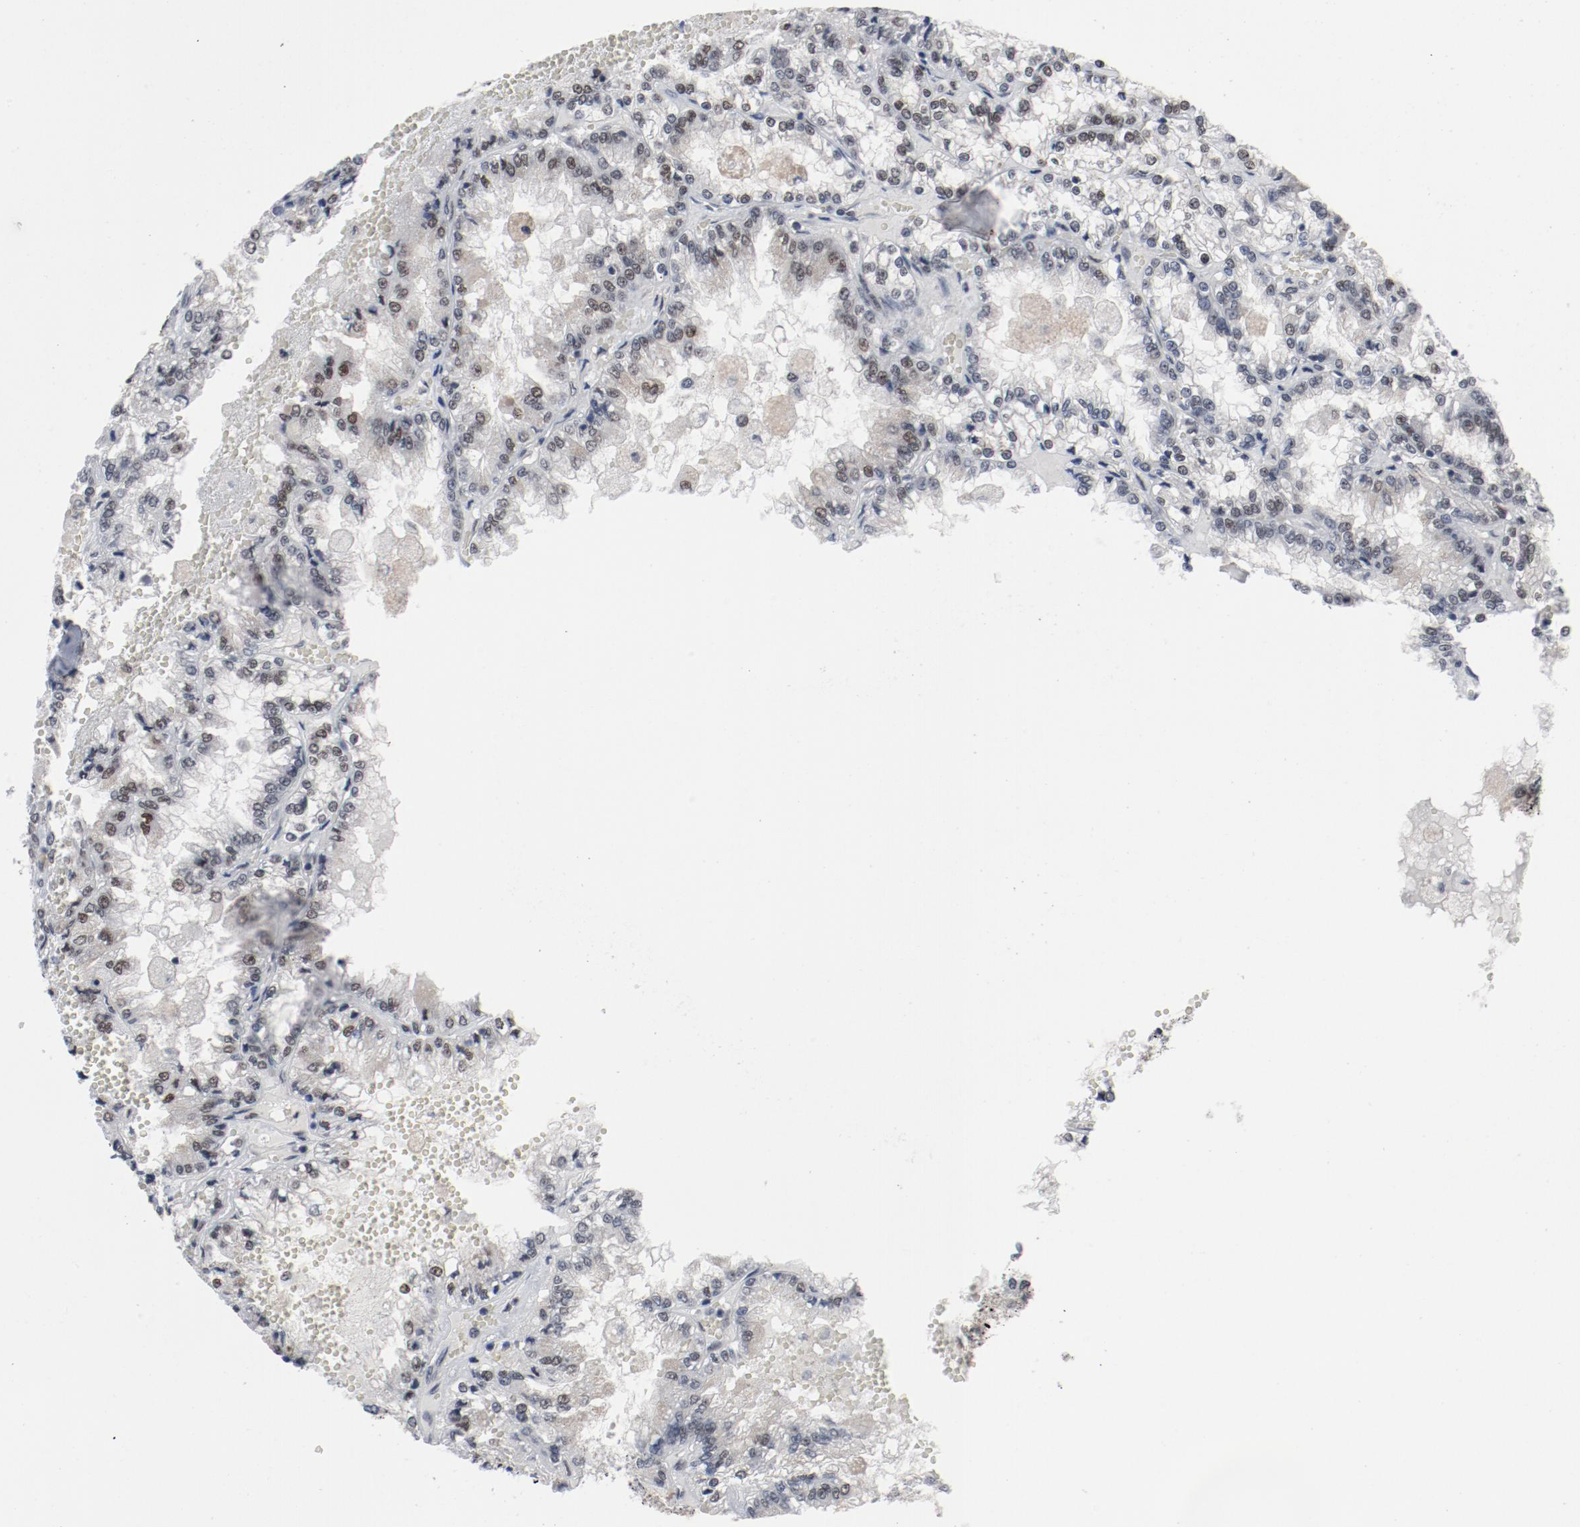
{"staining": {"intensity": "moderate", "quantity": "25%-75%", "location": "nuclear"}, "tissue": "renal cancer", "cell_type": "Tumor cells", "image_type": "cancer", "snomed": [{"axis": "morphology", "description": "Adenocarcinoma, NOS"}, {"axis": "topography", "description": "Kidney"}], "caption": "An image of adenocarcinoma (renal) stained for a protein demonstrates moderate nuclear brown staining in tumor cells.", "gene": "JMJD6", "patient": {"sex": "female", "age": 56}}